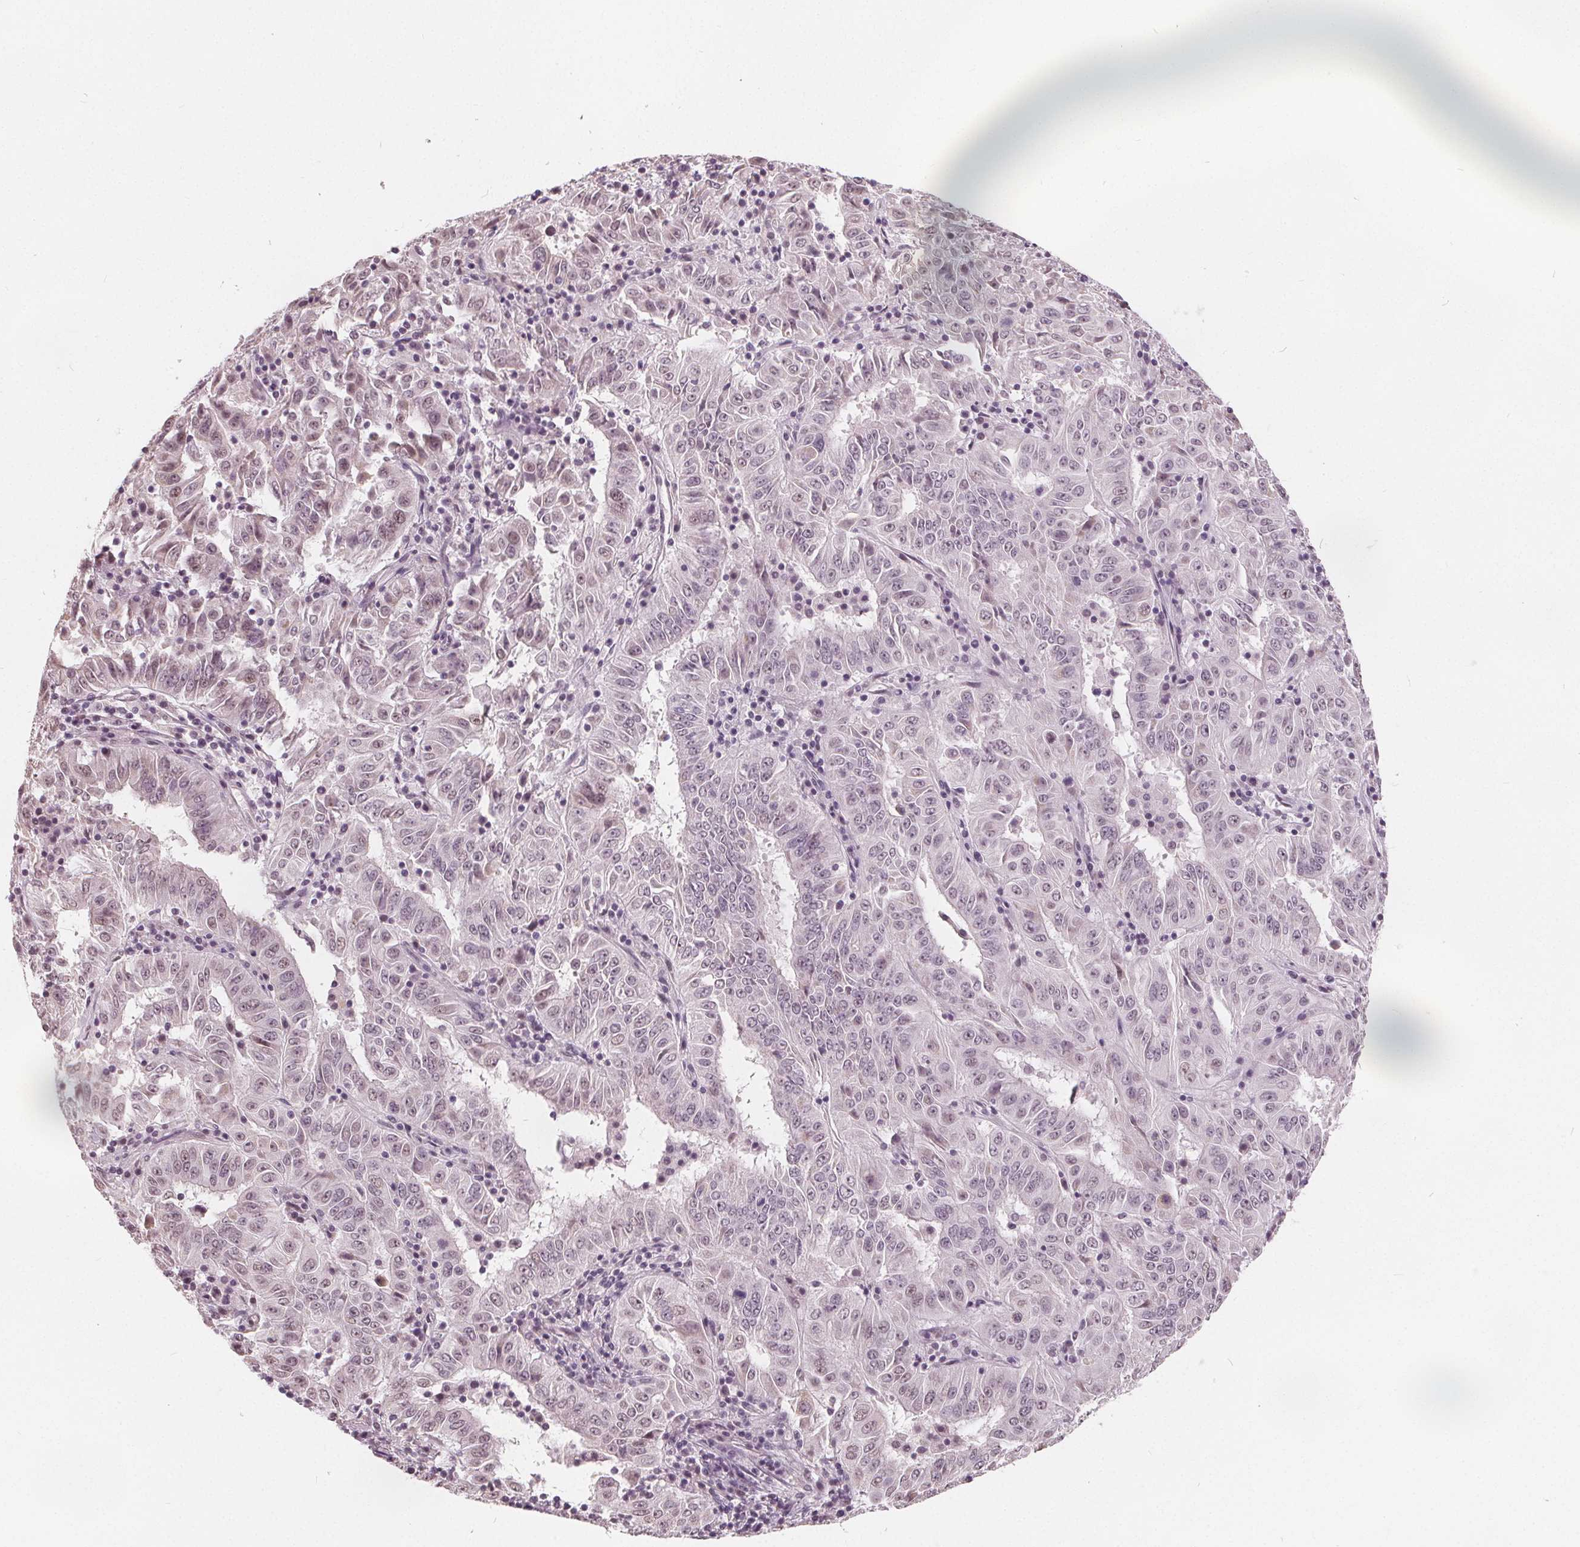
{"staining": {"intensity": "weak", "quantity": "<25%", "location": "nuclear"}, "tissue": "pancreatic cancer", "cell_type": "Tumor cells", "image_type": "cancer", "snomed": [{"axis": "morphology", "description": "Adenocarcinoma, NOS"}, {"axis": "topography", "description": "Pancreas"}], "caption": "Protein analysis of adenocarcinoma (pancreatic) demonstrates no significant expression in tumor cells.", "gene": "NUP210L", "patient": {"sex": "male", "age": 63}}